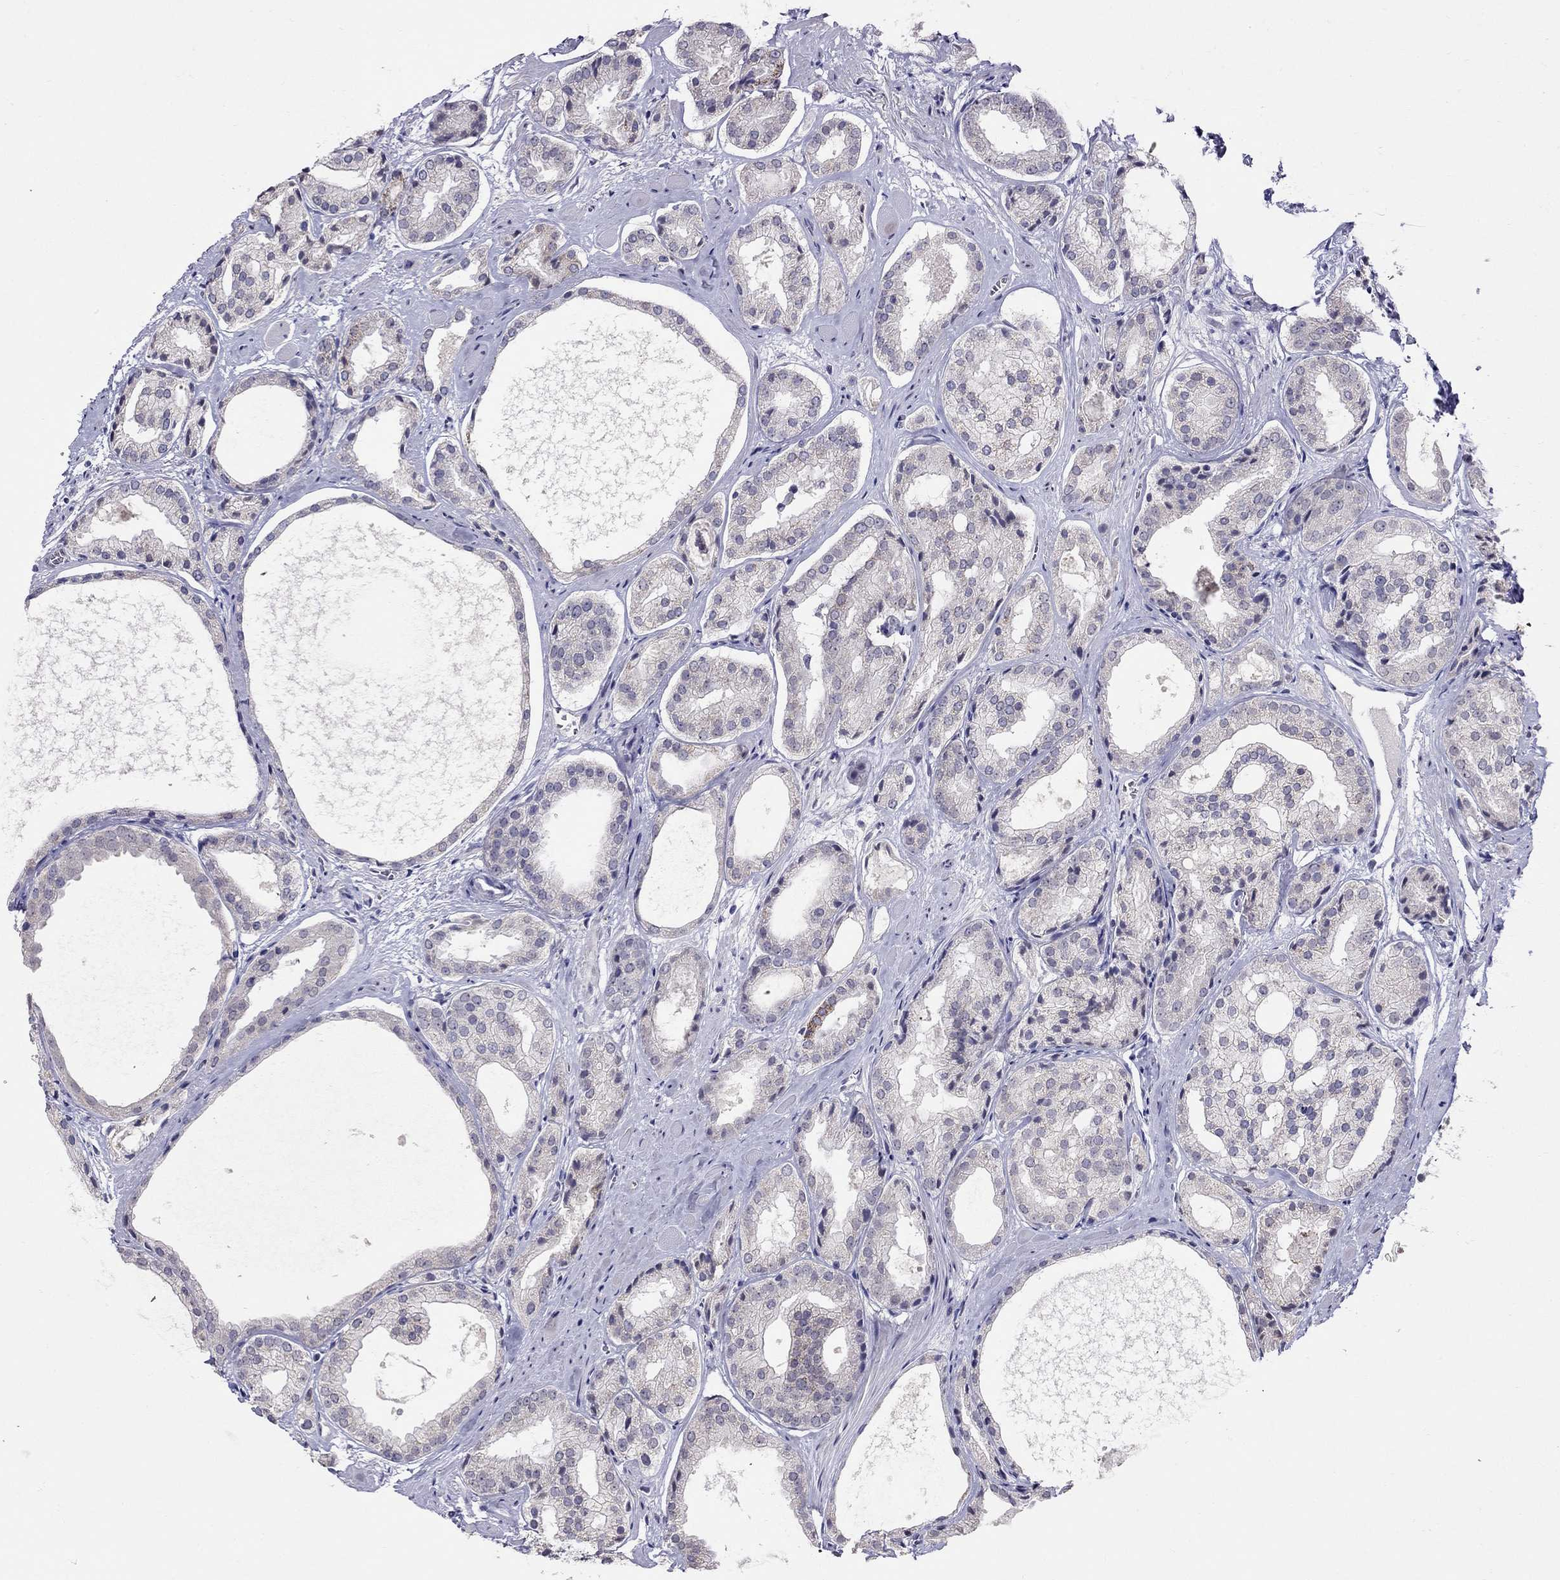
{"staining": {"intensity": "negative", "quantity": "none", "location": "none"}, "tissue": "prostate cancer", "cell_type": "Tumor cells", "image_type": "cancer", "snomed": [{"axis": "morphology", "description": "Adenocarcinoma, Low grade"}, {"axis": "topography", "description": "Prostate"}], "caption": "This is an IHC histopathology image of human adenocarcinoma (low-grade) (prostate). There is no expression in tumor cells.", "gene": "MYO3B", "patient": {"sex": "male", "age": 69}}